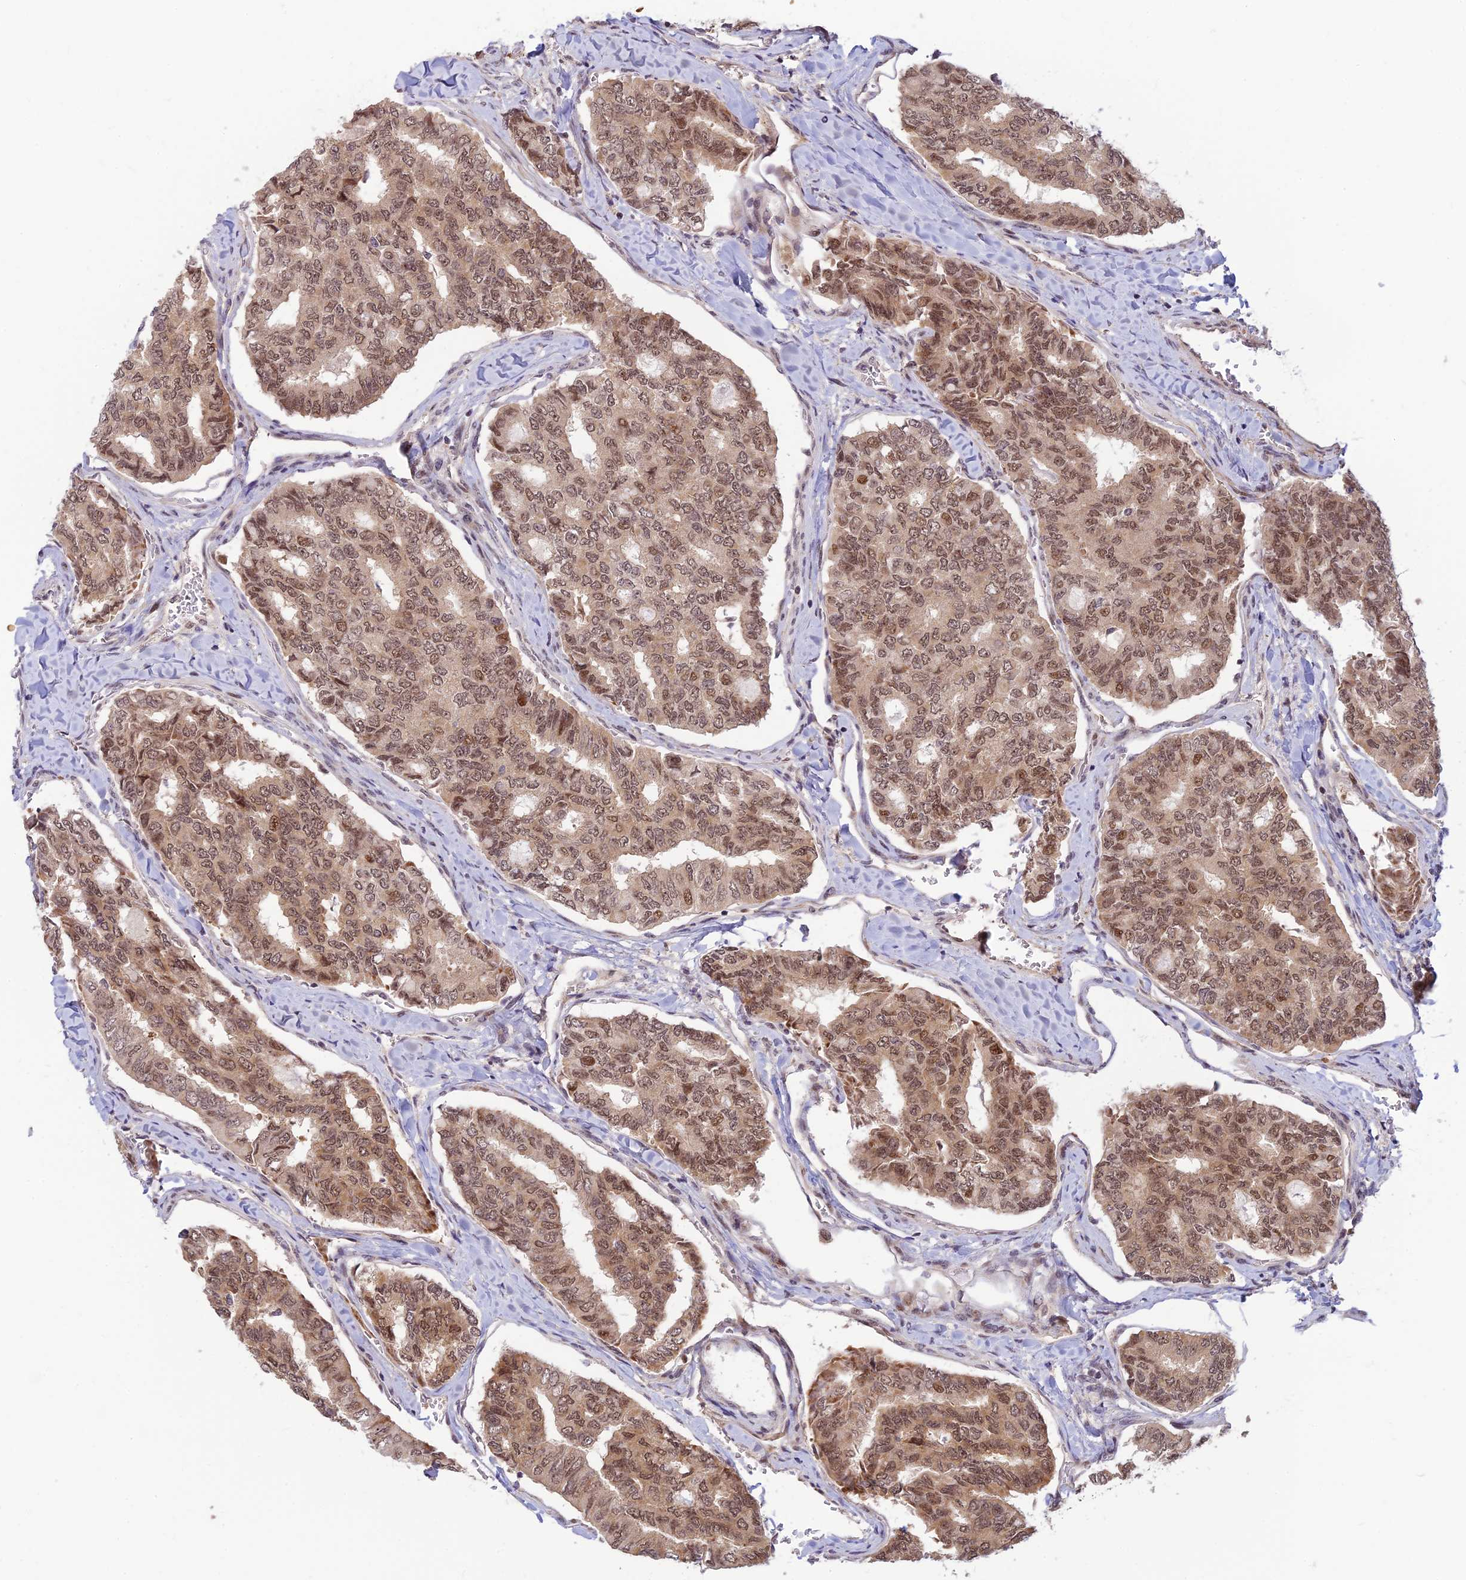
{"staining": {"intensity": "moderate", "quantity": ">75%", "location": "nuclear"}, "tissue": "thyroid cancer", "cell_type": "Tumor cells", "image_type": "cancer", "snomed": [{"axis": "morphology", "description": "Papillary adenocarcinoma, NOS"}, {"axis": "topography", "description": "Thyroid gland"}], "caption": "DAB (3,3'-diaminobenzidine) immunohistochemical staining of papillary adenocarcinoma (thyroid) reveals moderate nuclear protein expression in about >75% of tumor cells.", "gene": "ASPDH", "patient": {"sex": "female", "age": 35}}